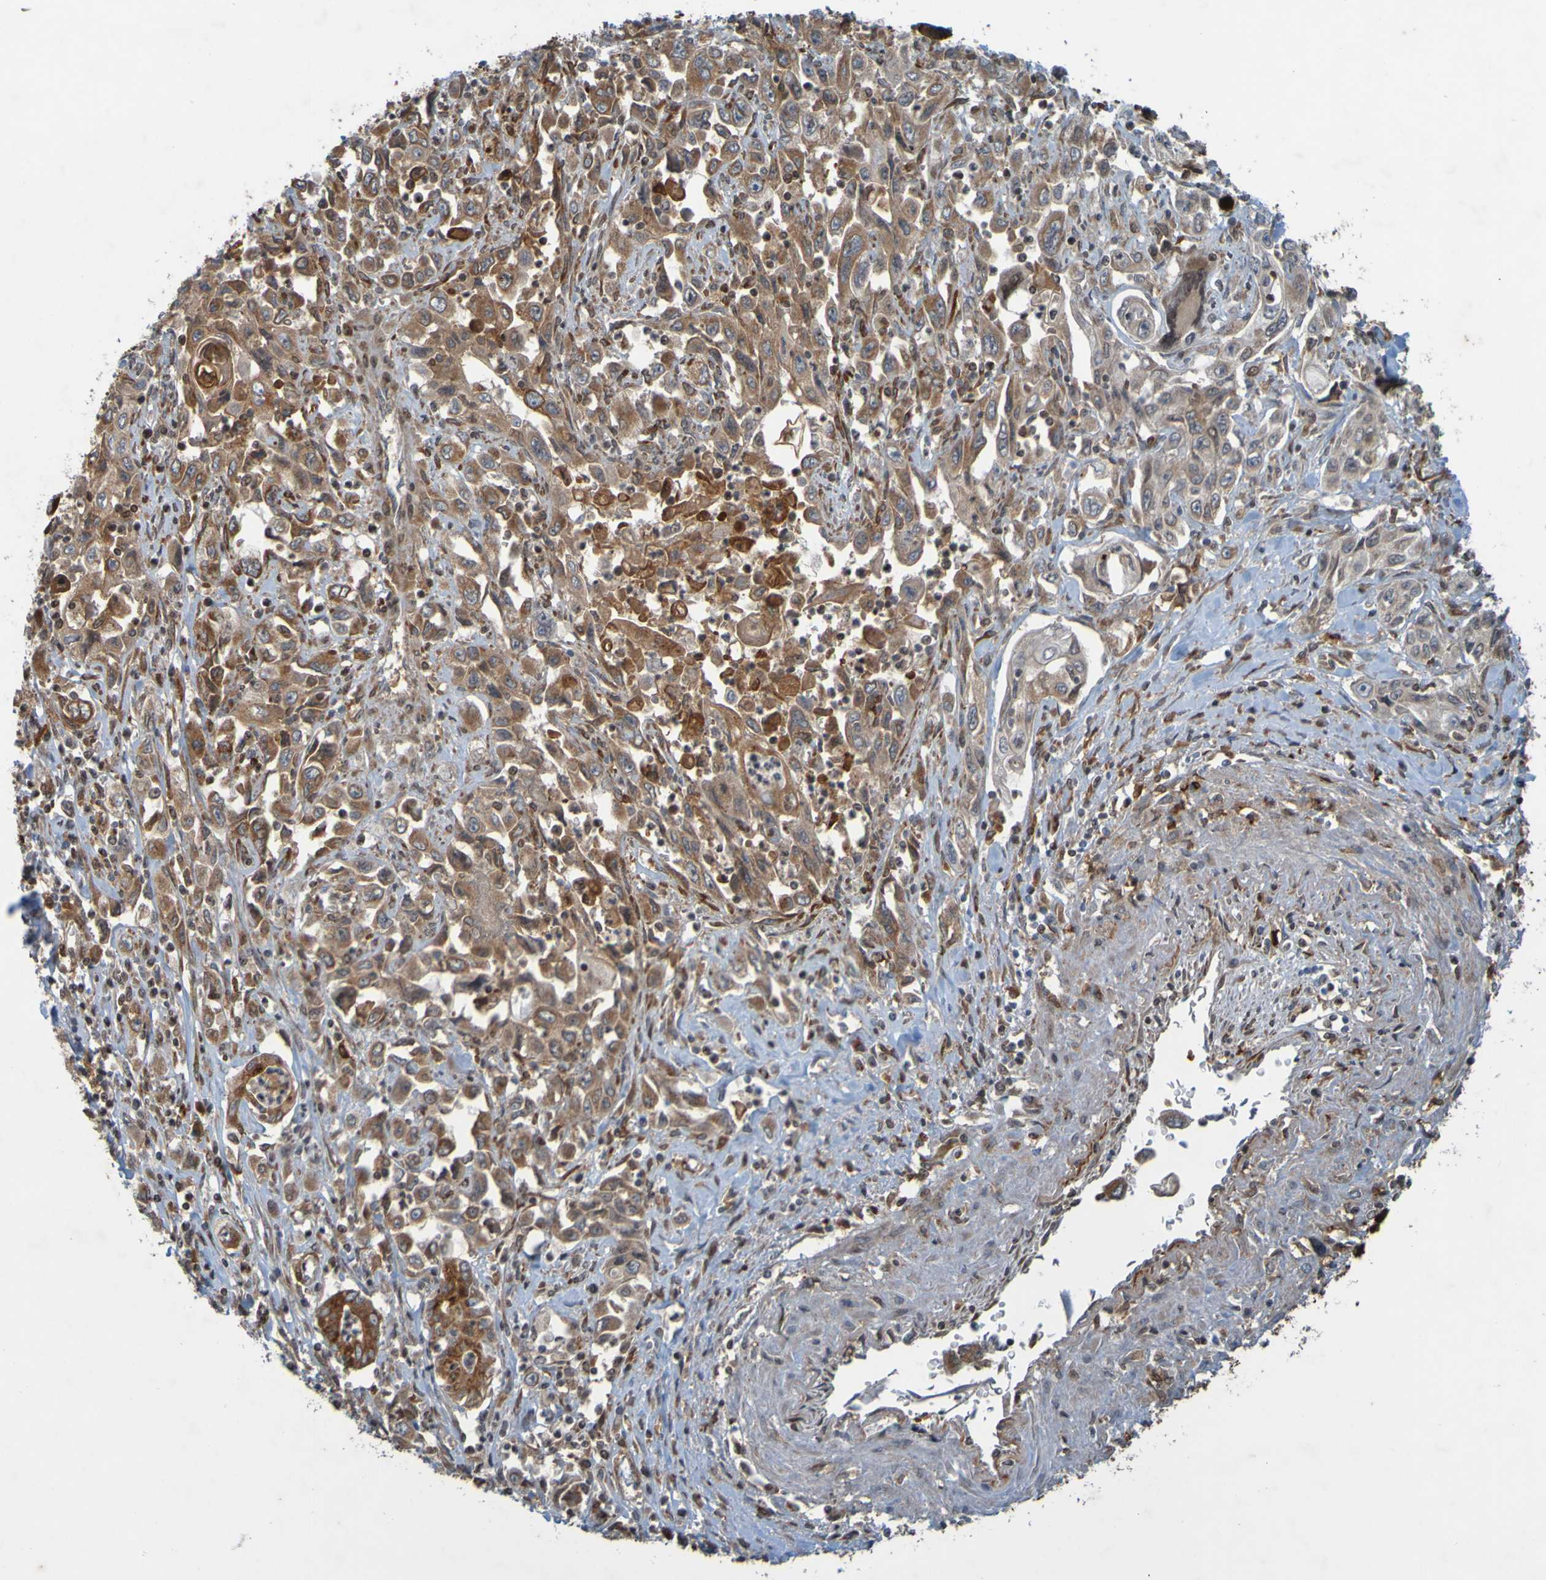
{"staining": {"intensity": "moderate", "quantity": ">75%", "location": "cytoplasmic/membranous"}, "tissue": "pancreatic cancer", "cell_type": "Tumor cells", "image_type": "cancer", "snomed": [{"axis": "morphology", "description": "Adenocarcinoma, NOS"}, {"axis": "topography", "description": "Pancreas"}], "caption": "IHC (DAB) staining of pancreatic cancer (adenocarcinoma) exhibits moderate cytoplasmic/membranous protein positivity in about >75% of tumor cells.", "gene": "GUCY1A1", "patient": {"sex": "male", "age": 70}}